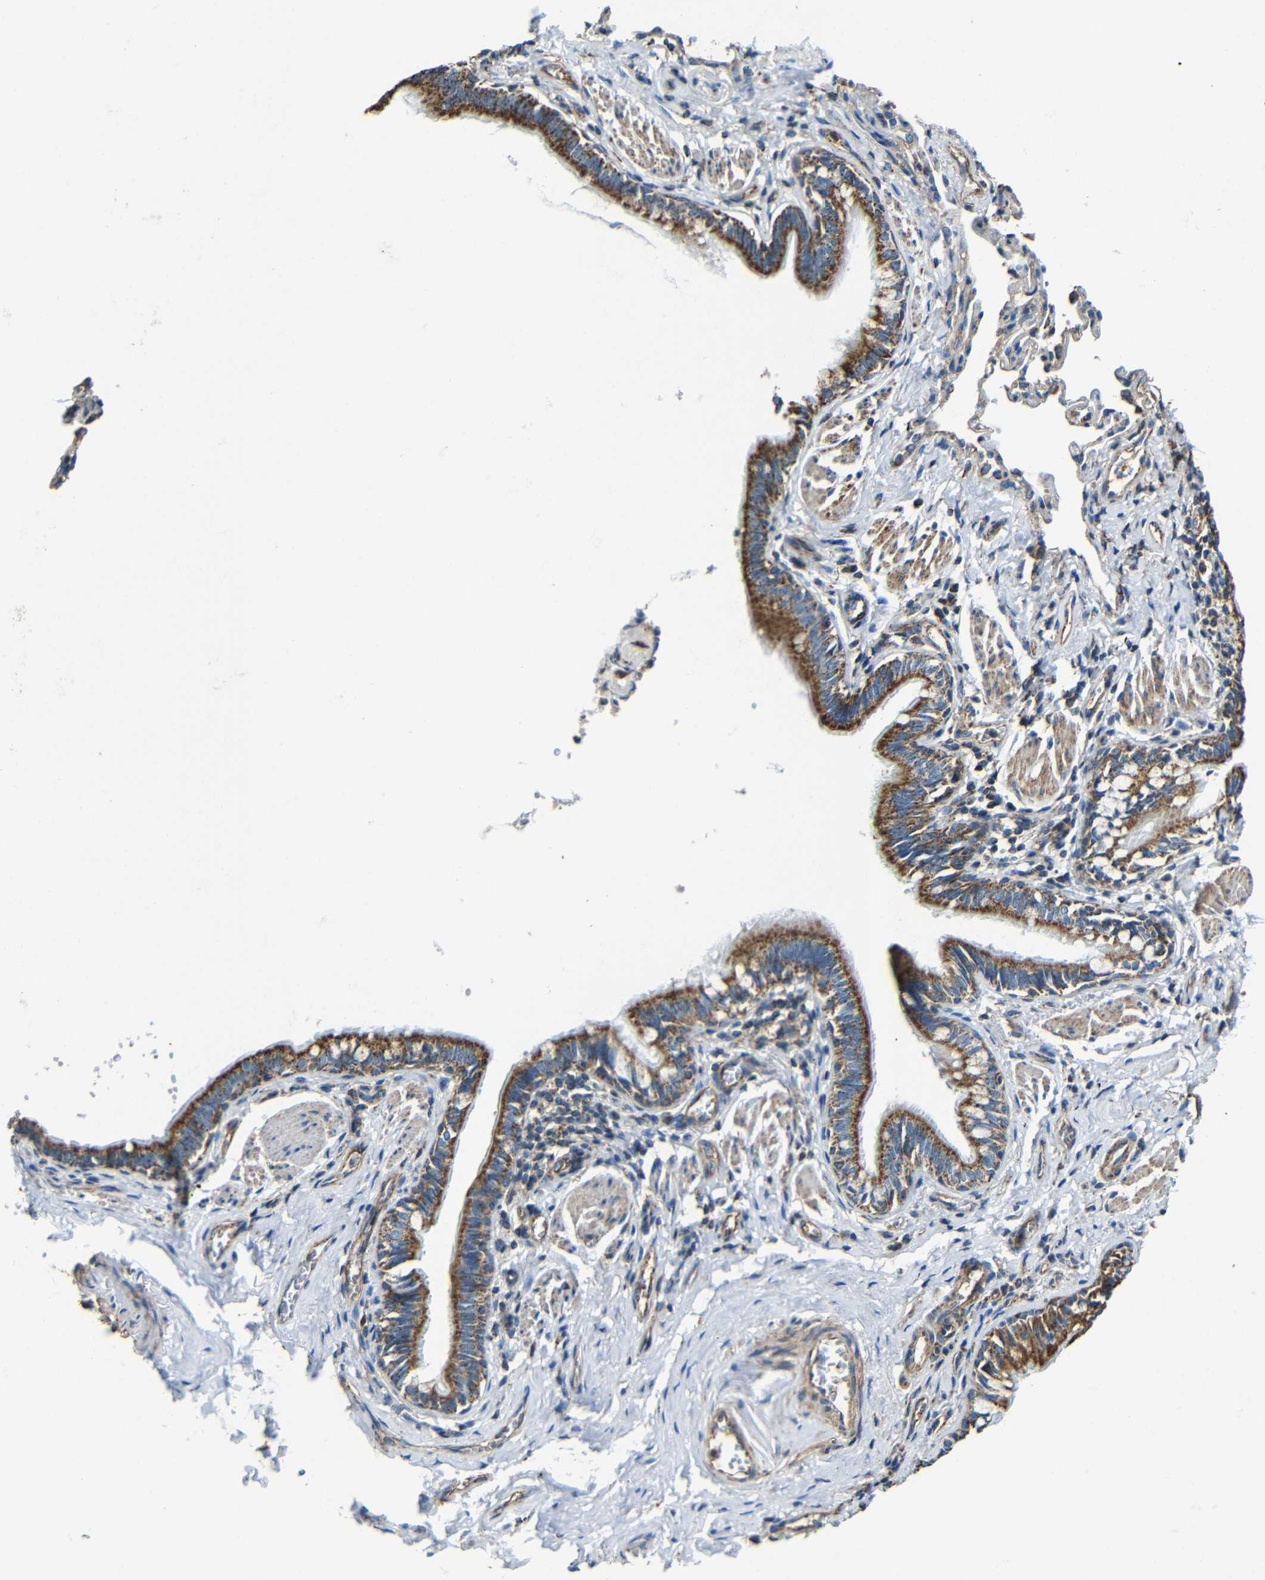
{"staining": {"intensity": "strong", "quantity": ">75%", "location": "cytoplasmic/membranous"}, "tissue": "bronchus", "cell_type": "Respiratory epithelial cells", "image_type": "normal", "snomed": [{"axis": "morphology", "description": "Normal tissue, NOS"}, {"axis": "topography", "description": "Bronchus"}, {"axis": "topography", "description": "Lung"}], "caption": "The micrograph reveals staining of unremarkable bronchus, revealing strong cytoplasmic/membranous protein positivity (brown color) within respiratory epithelial cells. The protein of interest is stained brown, and the nuclei are stained in blue (DAB (3,3'-diaminobenzidine) IHC with brightfield microscopy, high magnification).", "gene": "INTS6L", "patient": {"sex": "male", "age": 64}}